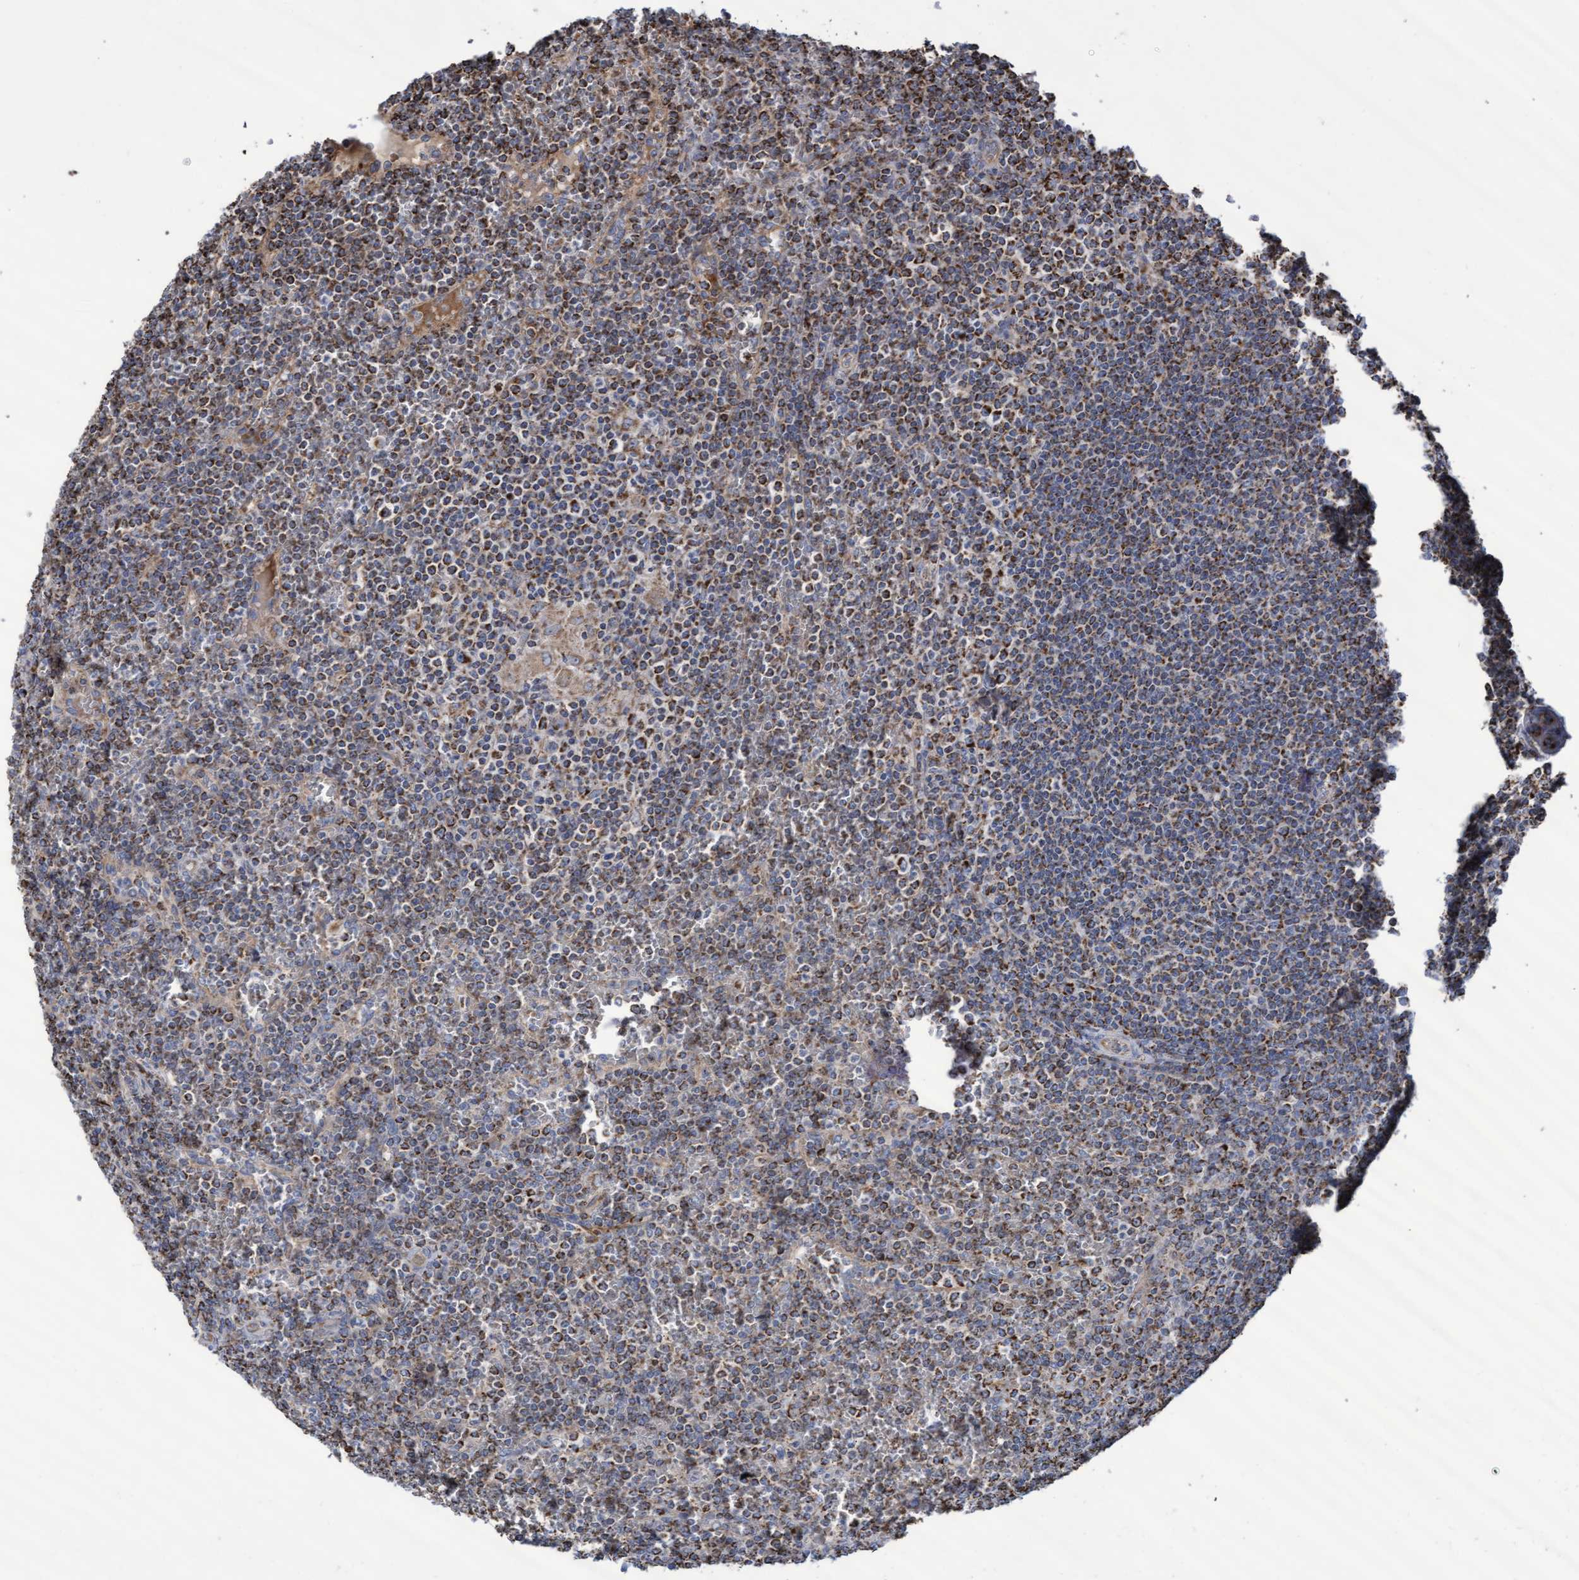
{"staining": {"intensity": "moderate", "quantity": ">75%", "location": "cytoplasmic/membranous"}, "tissue": "lymphoma", "cell_type": "Tumor cells", "image_type": "cancer", "snomed": [{"axis": "morphology", "description": "Malignant lymphoma, non-Hodgkin's type, Low grade"}, {"axis": "topography", "description": "Spleen"}], "caption": "Protein staining shows moderate cytoplasmic/membranous positivity in approximately >75% of tumor cells in low-grade malignant lymphoma, non-Hodgkin's type.", "gene": "COBL", "patient": {"sex": "female", "age": 19}}